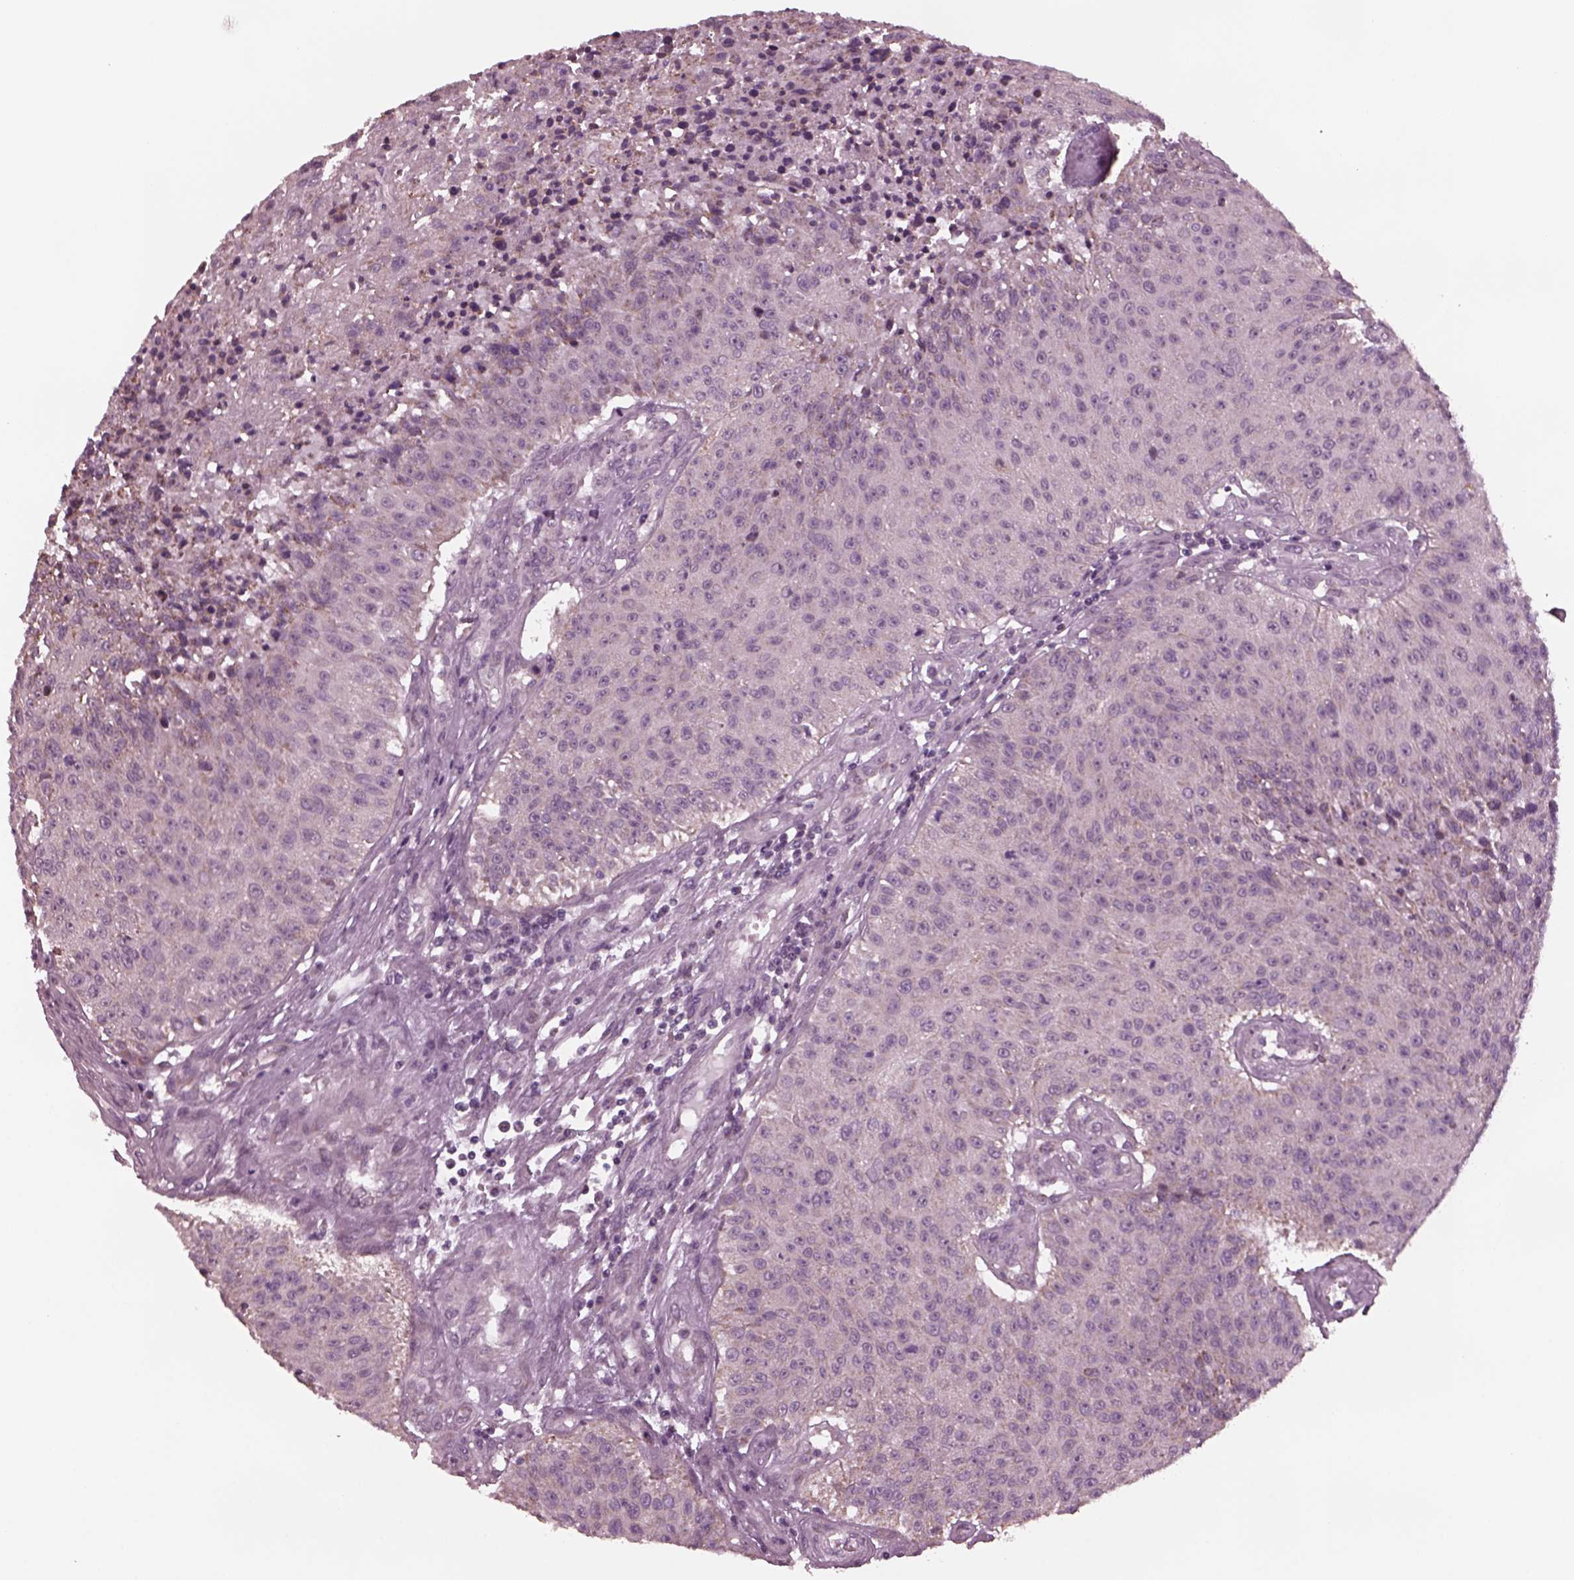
{"staining": {"intensity": "negative", "quantity": "none", "location": "none"}, "tissue": "urothelial cancer", "cell_type": "Tumor cells", "image_type": "cancer", "snomed": [{"axis": "morphology", "description": "Urothelial carcinoma, NOS"}, {"axis": "topography", "description": "Urinary bladder"}], "caption": "This is an immunohistochemistry micrograph of urothelial cancer. There is no expression in tumor cells.", "gene": "CELSR3", "patient": {"sex": "male", "age": 55}}